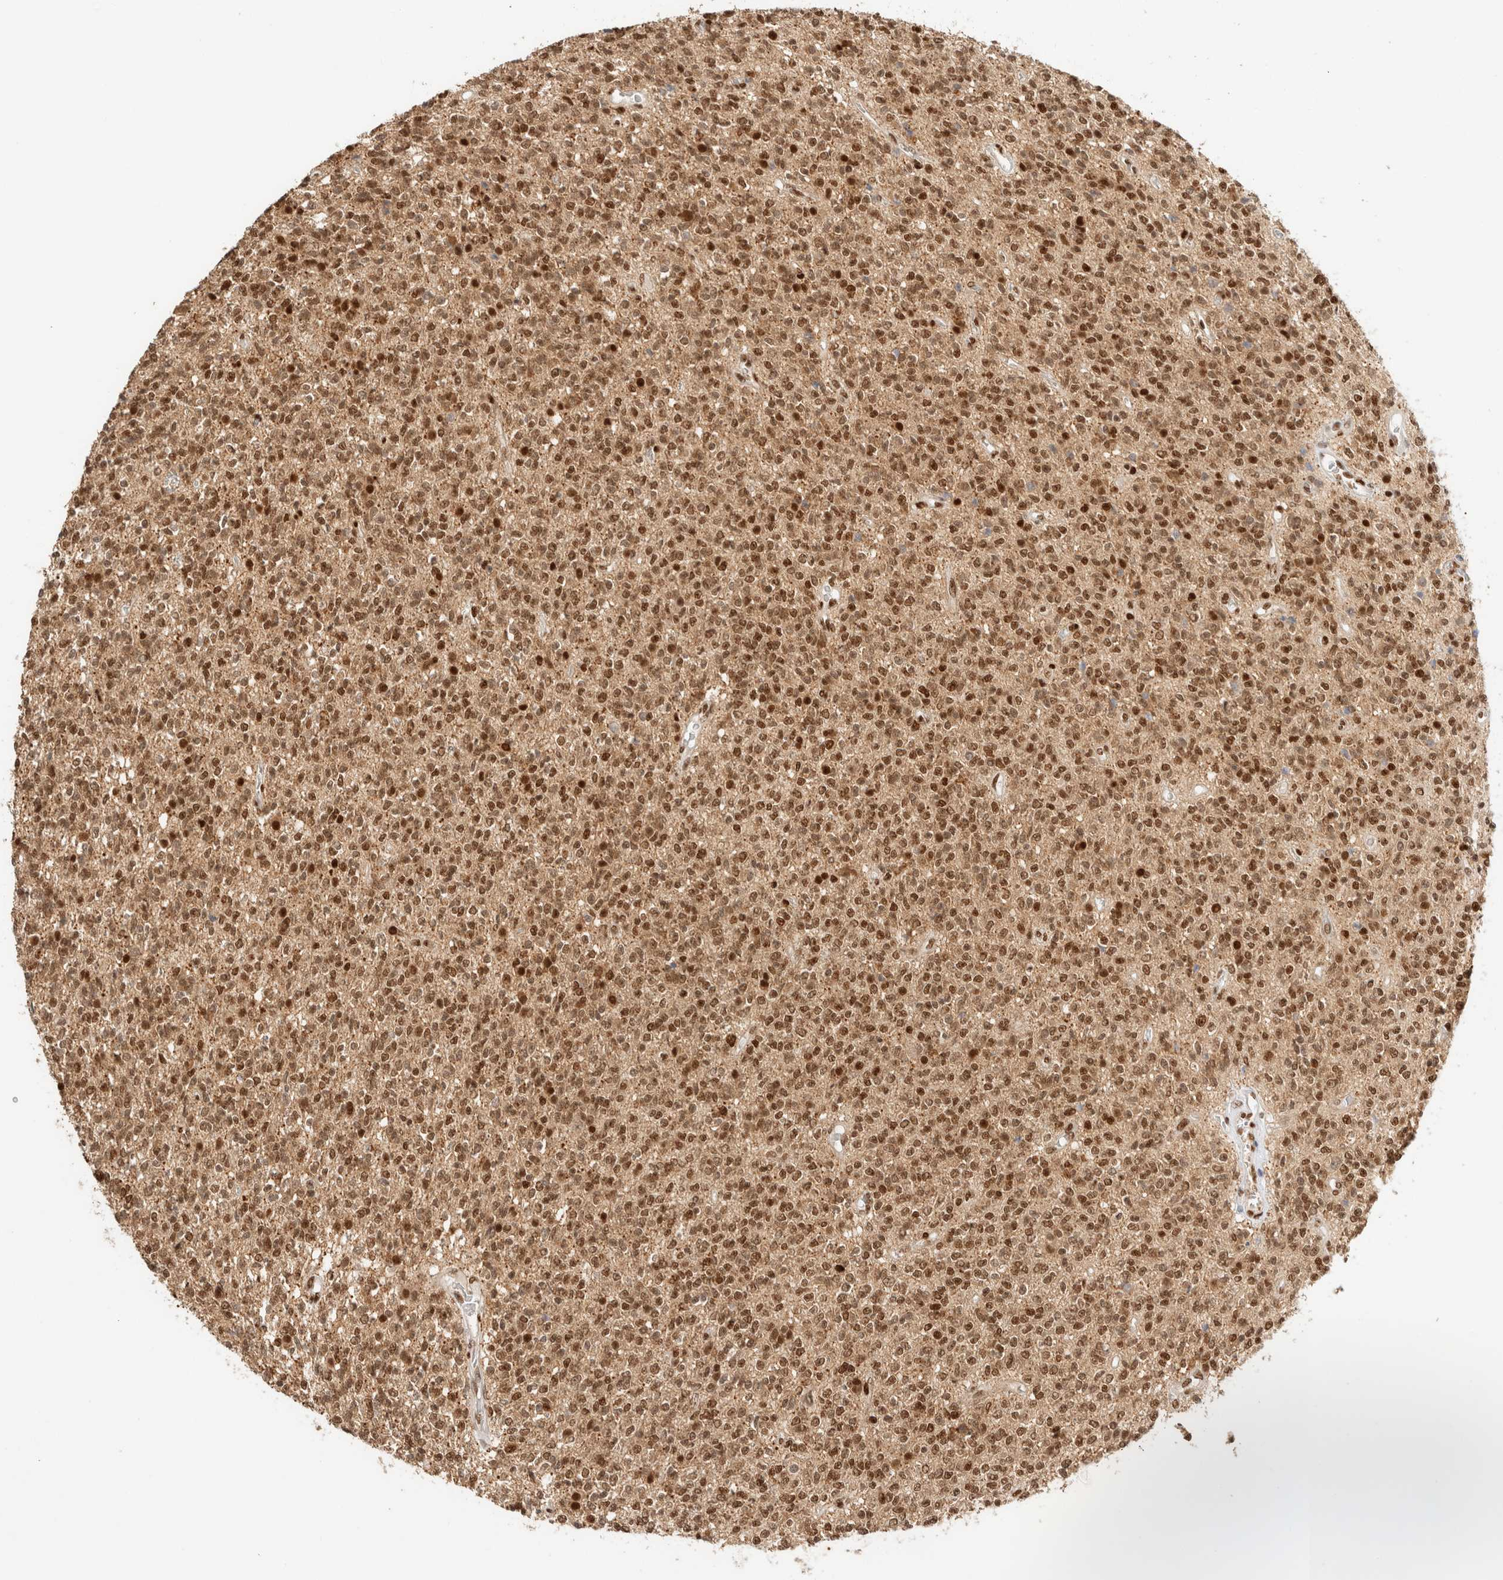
{"staining": {"intensity": "strong", "quantity": ">75%", "location": "nuclear"}, "tissue": "glioma", "cell_type": "Tumor cells", "image_type": "cancer", "snomed": [{"axis": "morphology", "description": "Glioma, malignant, High grade"}, {"axis": "topography", "description": "Brain"}], "caption": "DAB immunohistochemical staining of malignant glioma (high-grade) demonstrates strong nuclear protein staining in about >75% of tumor cells.", "gene": "ZNF768", "patient": {"sex": "male", "age": 34}}